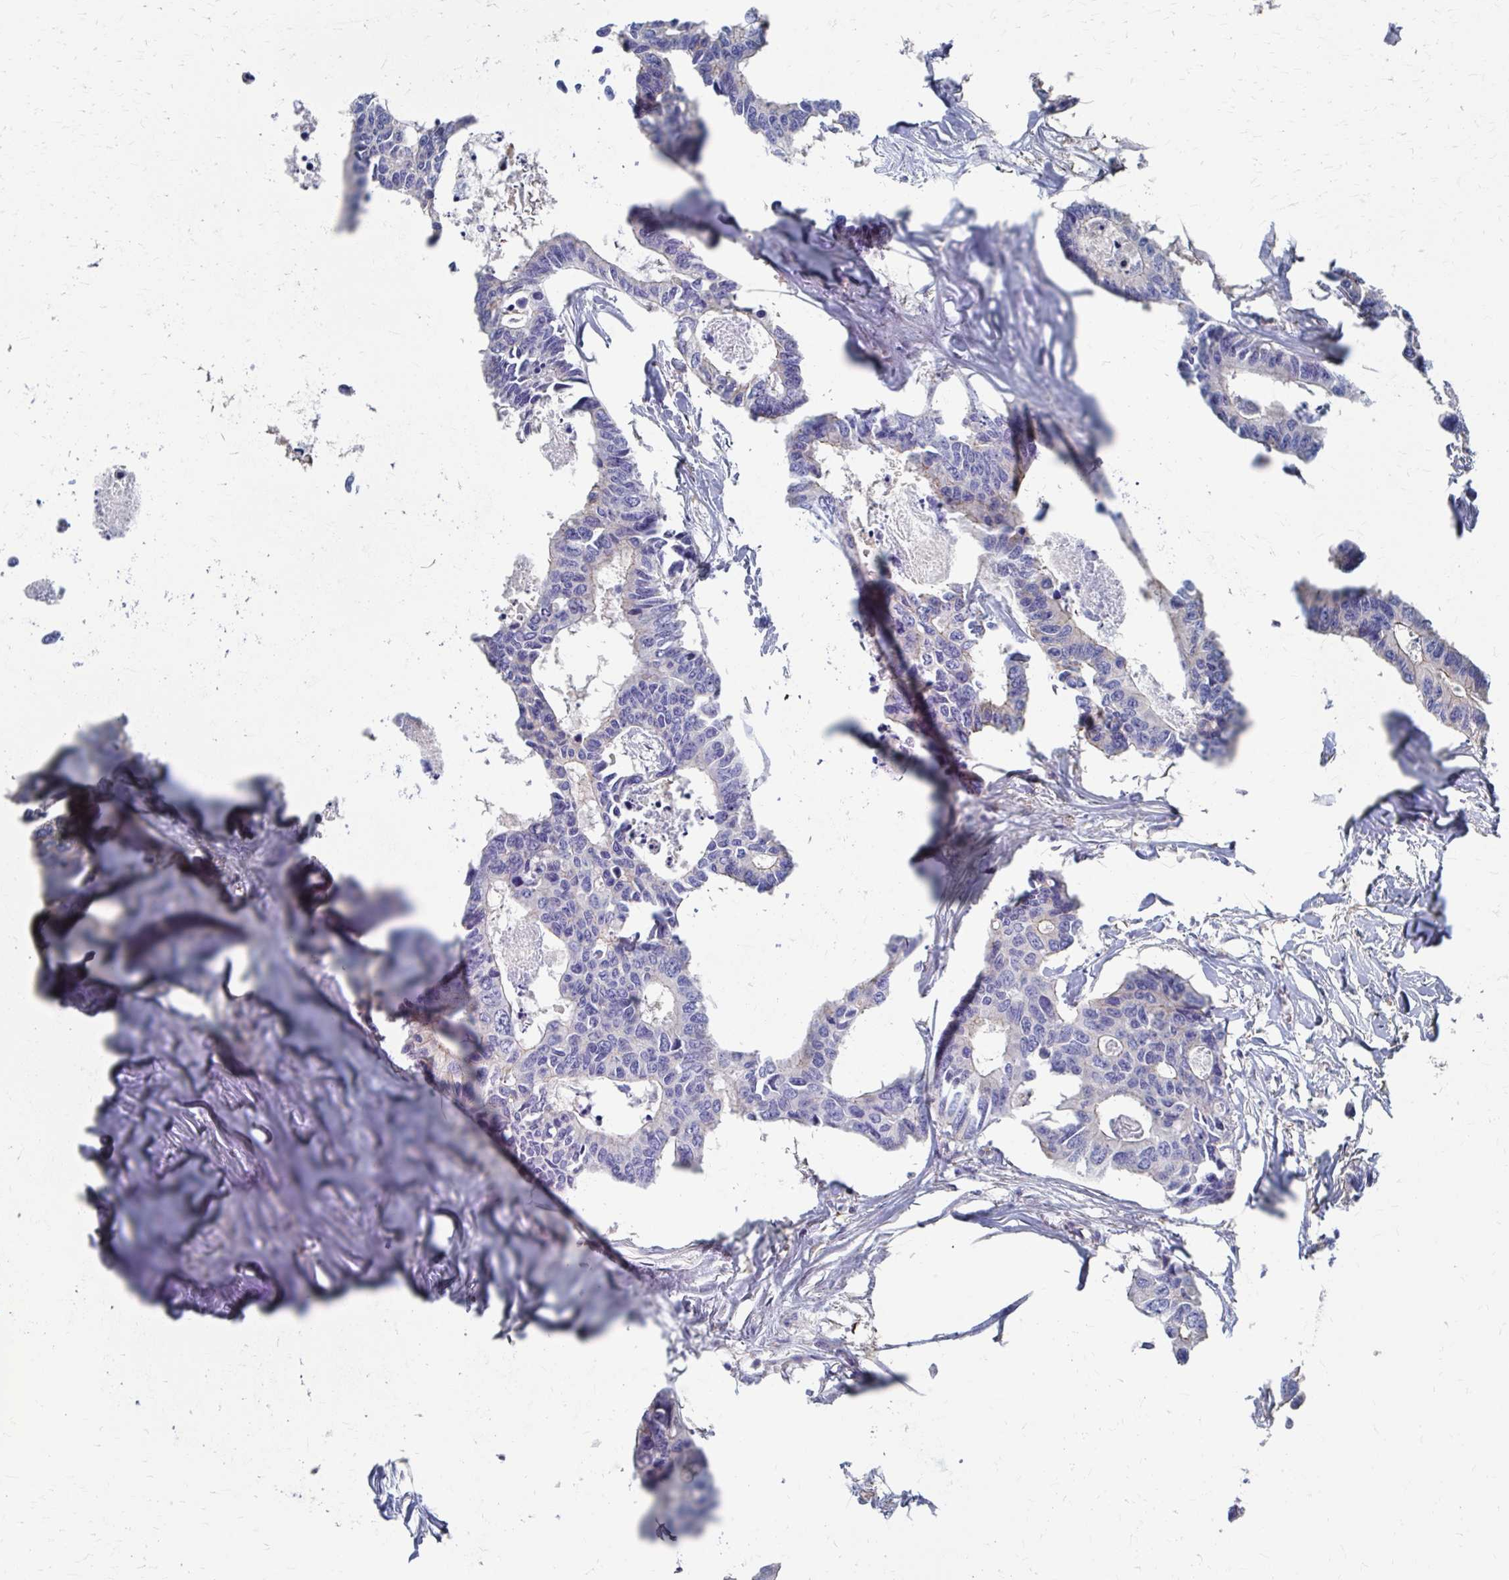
{"staining": {"intensity": "negative", "quantity": "none", "location": "none"}, "tissue": "colorectal cancer", "cell_type": "Tumor cells", "image_type": "cancer", "snomed": [{"axis": "morphology", "description": "Adenocarcinoma, NOS"}, {"axis": "topography", "description": "Rectum"}], "caption": "DAB (3,3'-diaminobenzidine) immunohistochemical staining of human colorectal cancer (adenocarcinoma) demonstrates no significant staining in tumor cells. (Stains: DAB (3,3'-diaminobenzidine) IHC with hematoxylin counter stain, Microscopy: brightfield microscopy at high magnification).", "gene": "PLEKHG7", "patient": {"sex": "male", "age": 57}}